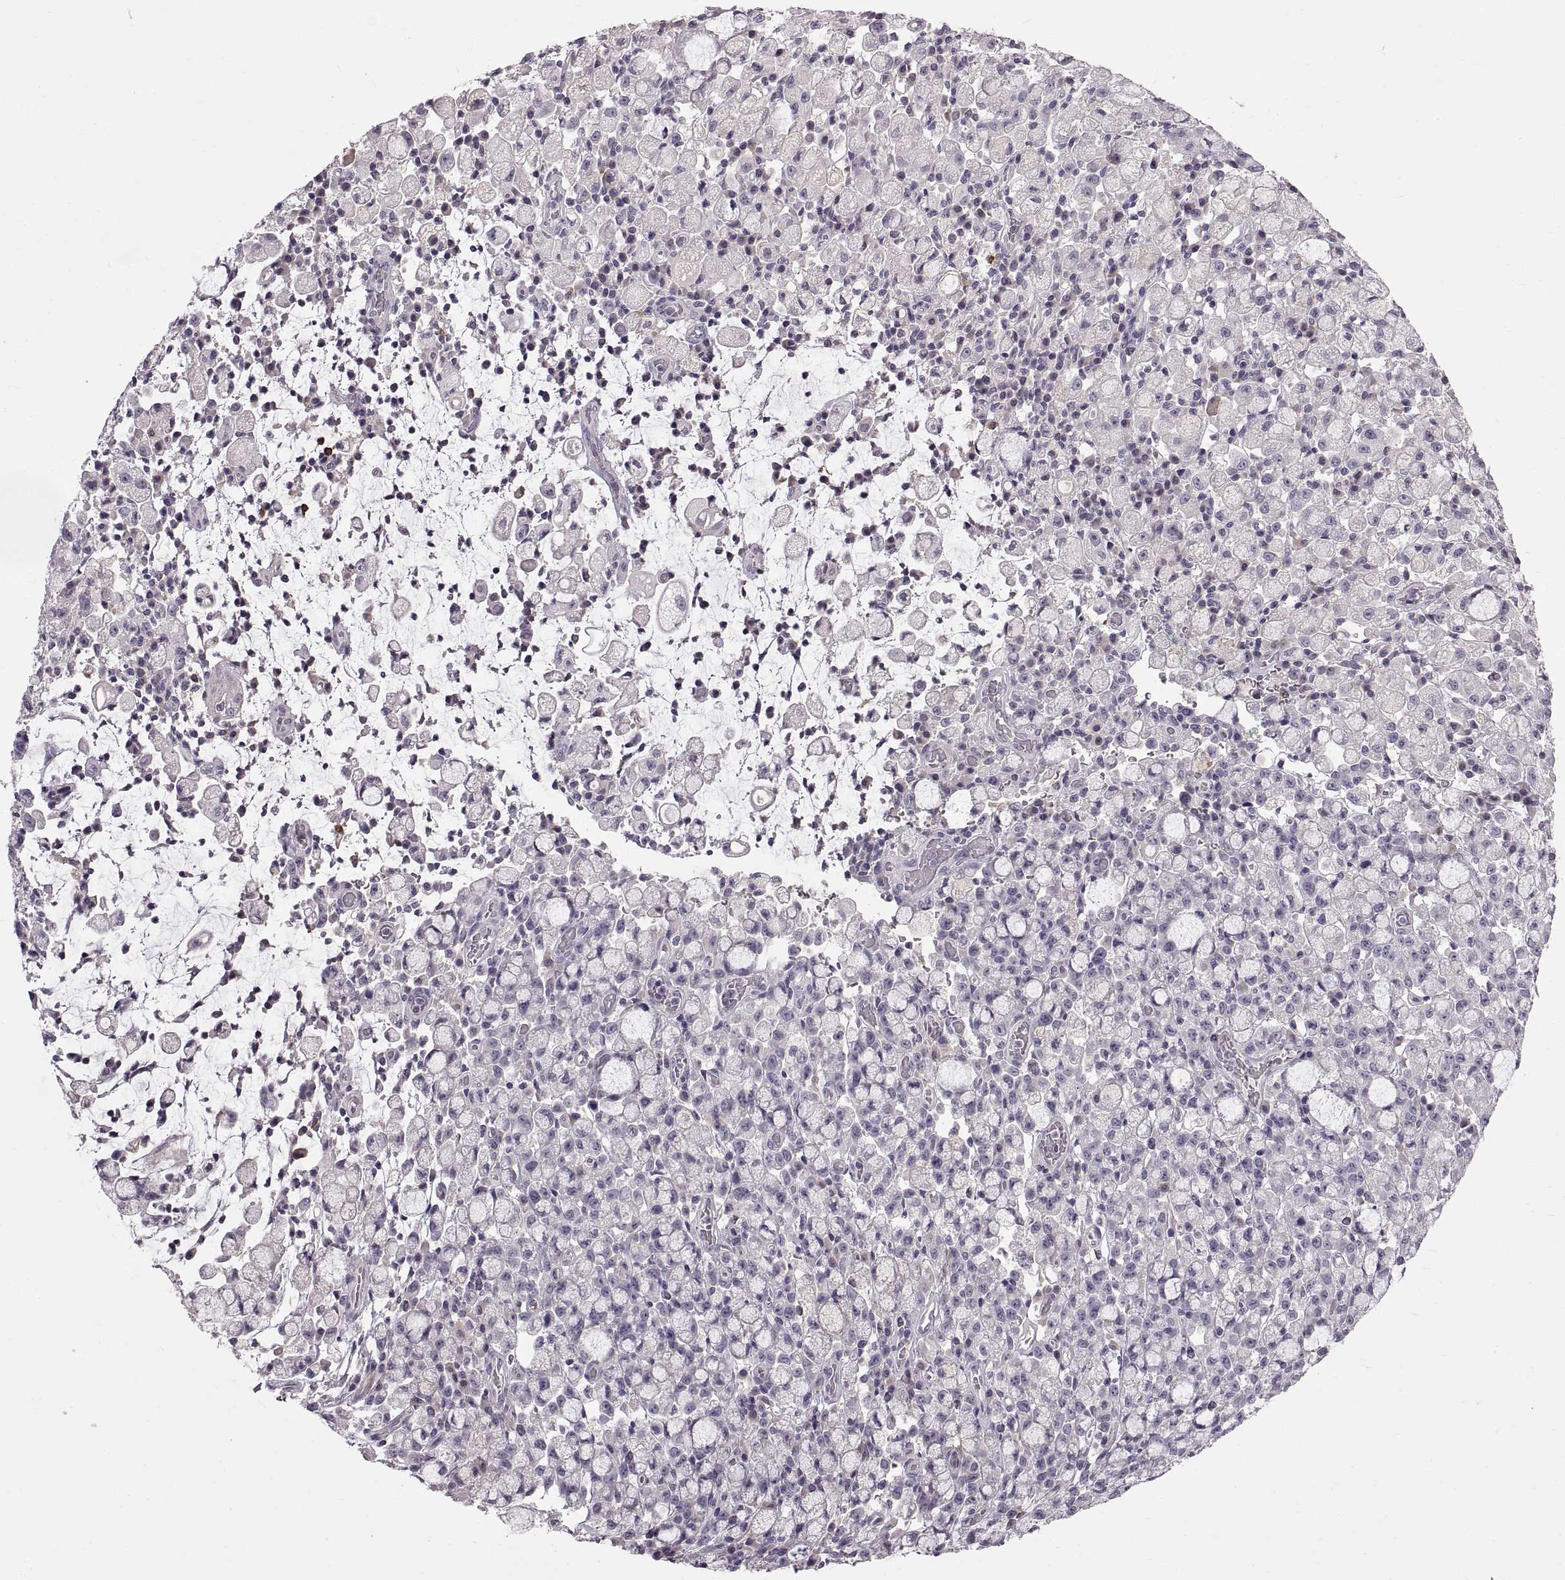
{"staining": {"intensity": "negative", "quantity": "none", "location": "none"}, "tissue": "stomach cancer", "cell_type": "Tumor cells", "image_type": "cancer", "snomed": [{"axis": "morphology", "description": "Adenocarcinoma, NOS"}, {"axis": "topography", "description": "Stomach"}], "caption": "Immunohistochemistry of human stomach cancer (adenocarcinoma) shows no positivity in tumor cells.", "gene": "WFDC8", "patient": {"sex": "male", "age": 58}}